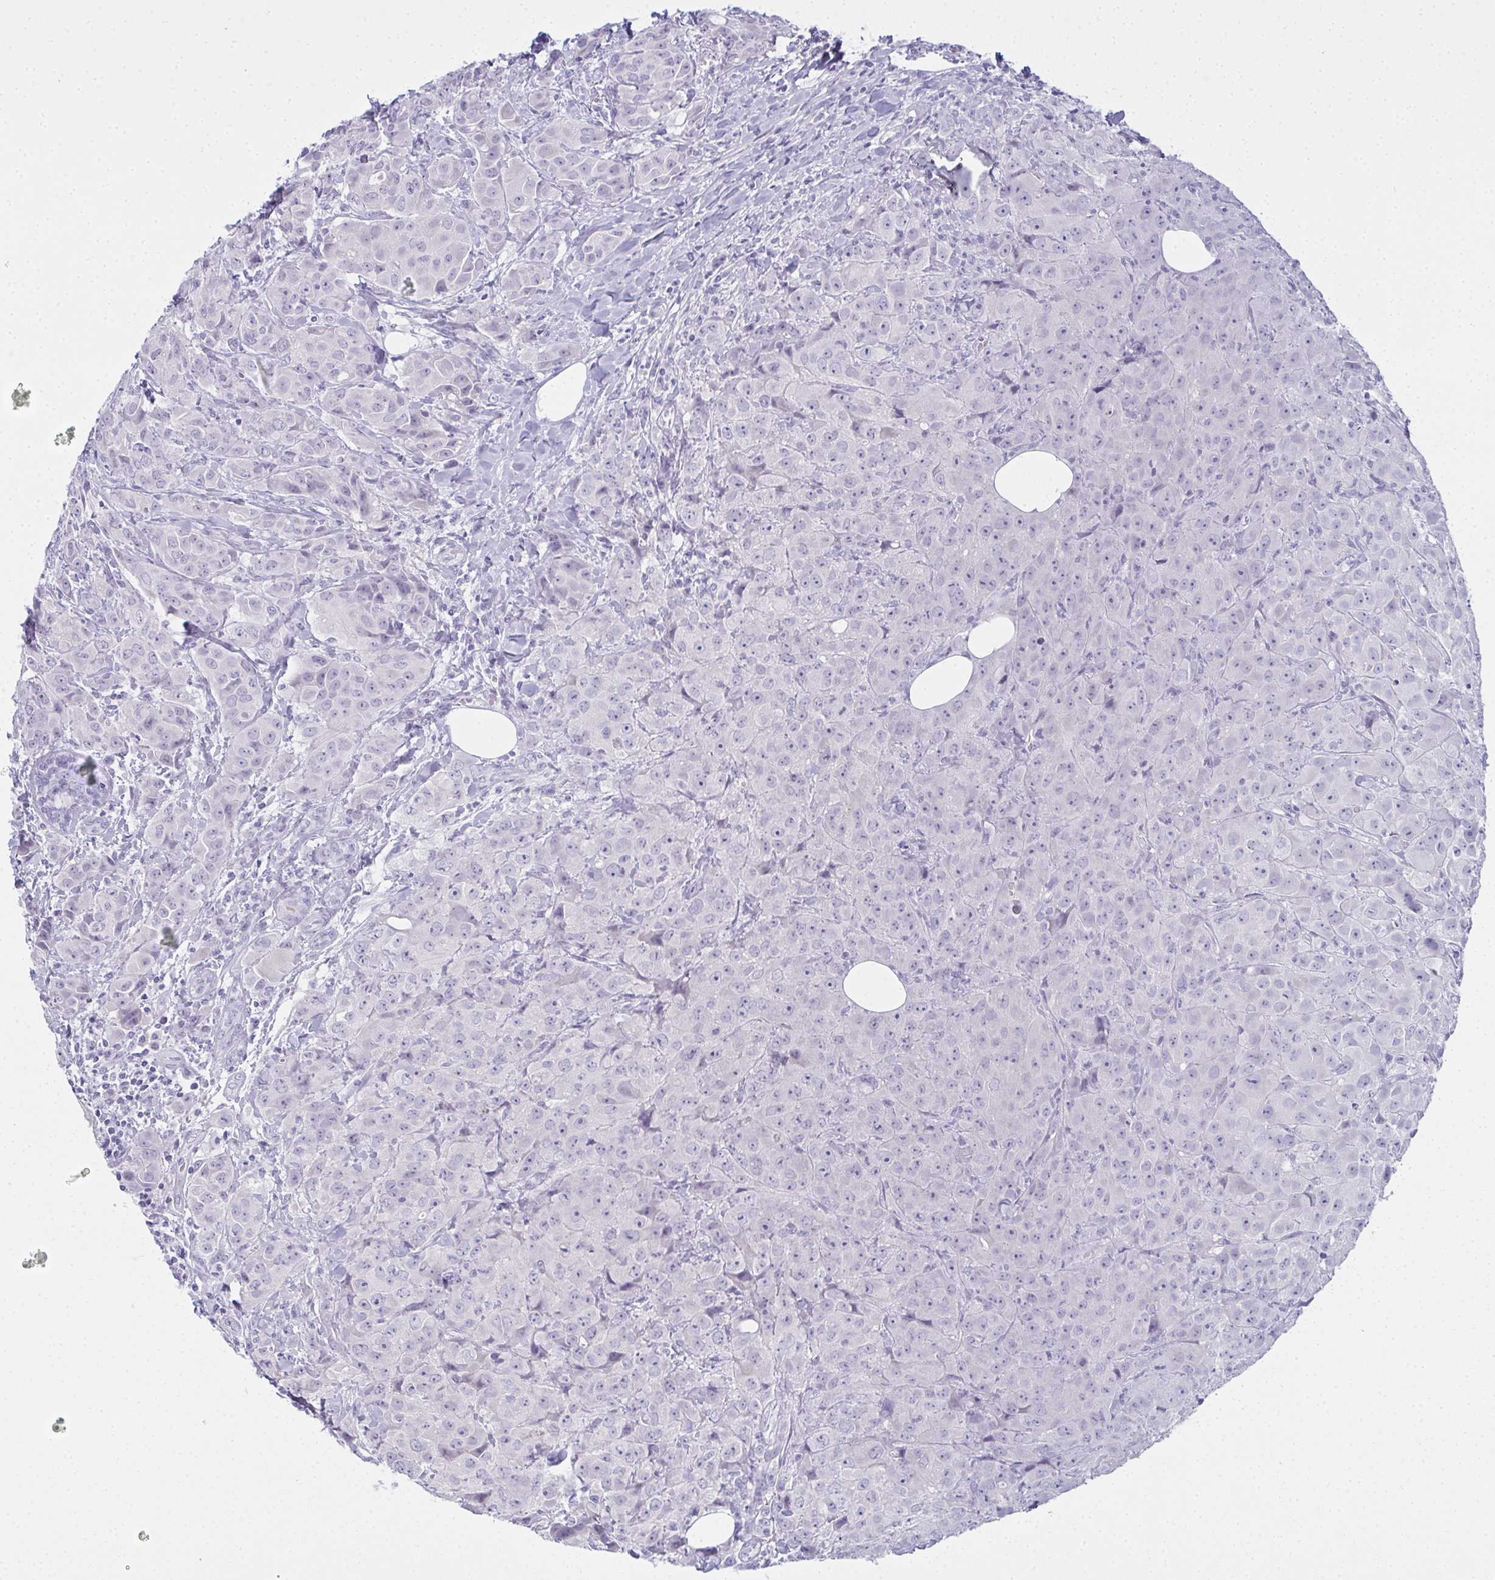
{"staining": {"intensity": "negative", "quantity": "none", "location": "none"}, "tissue": "breast cancer", "cell_type": "Tumor cells", "image_type": "cancer", "snomed": [{"axis": "morphology", "description": "Normal tissue, NOS"}, {"axis": "morphology", "description": "Duct carcinoma"}, {"axis": "topography", "description": "Breast"}], "caption": "This is an immunohistochemistry photomicrograph of breast cancer (intraductal carcinoma). There is no expression in tumor cells.", "gene": "SLC36A2", "patient": {"sex": "female", "age": 43}}